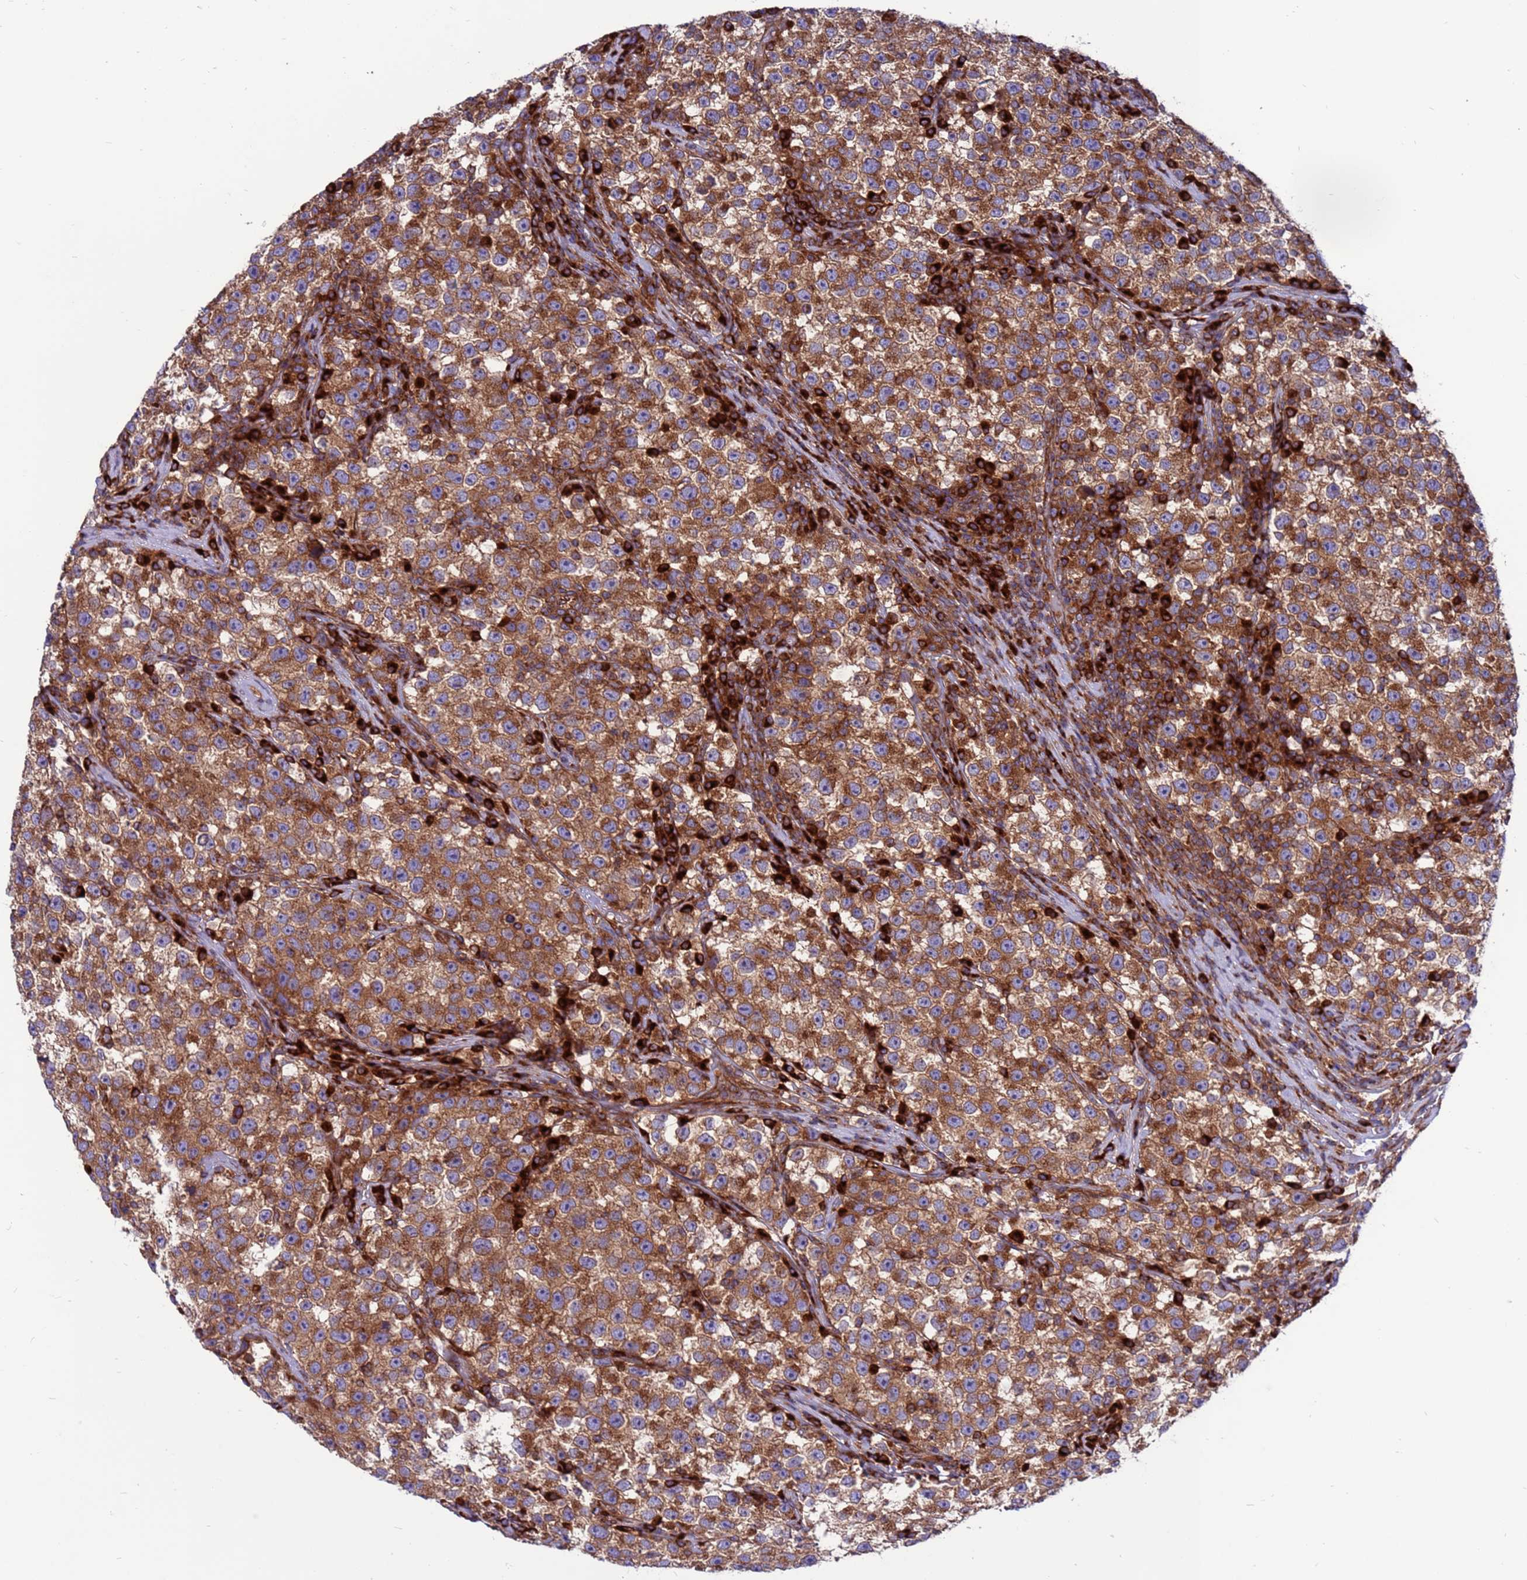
{"staining": {"intensity": "moderate", "quantity": ">75%", "location": "cytoplasmic/membranous"}, "tissue": "testis cancer", "cell_type": "Tumor cells", "image_type": "cancer", "snomed": [{"axis": "morphology", "description": "Seminoma, NOS"}, {"axis": "topography", "description": "Testis"}], "caption": "DAB (3,3'-diaminobenzidine) immunohistochemical staining of human seminoma (testis) displays moderate cytoplasmic/membranous protein expression in about >75% of tumor cells.", "gene": "ZC3HAV1", "patient": {"sex": "male", "age": 22}}